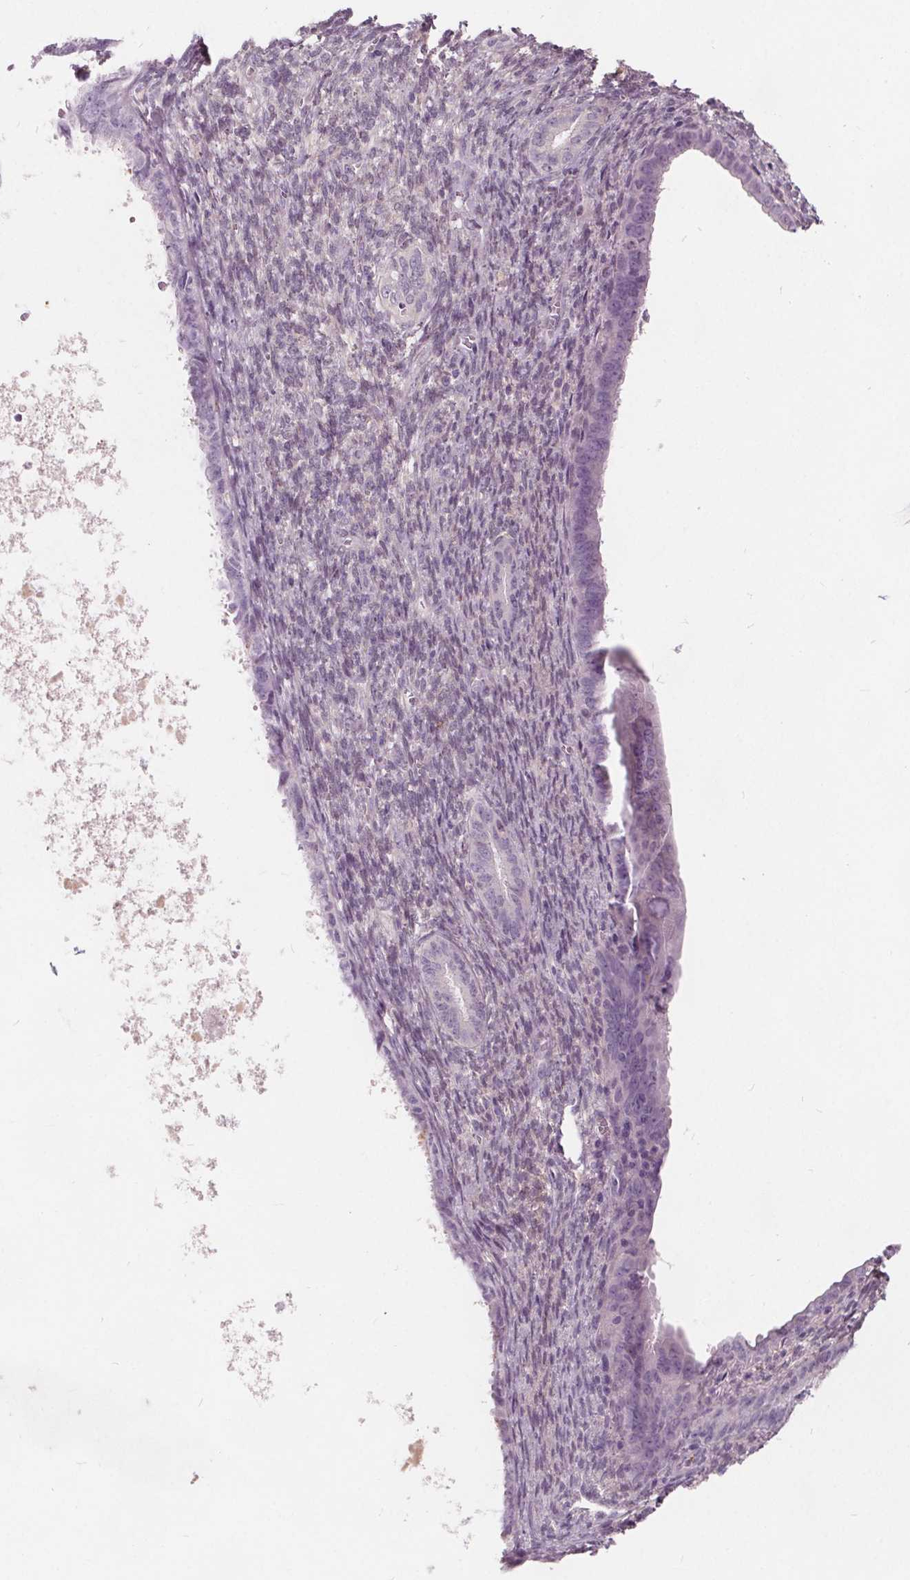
{"staining": {"intensity": "negative", "quantity": "none", "location": "none"}, "tissue": "endometrial cancer", "cell_type": "Tumor cells", "image_type": "cancer", "snomed": [{"axis": "morphology", "description": "Adenocarcinoma, NOS"}, {"axis": "topography", "description": "Endometrium"}], "caption": "Tumor cells are negative for protein expression in human endometrial cancer (adenocarcinoma).", "gene": "HAAO", "patient": {"sex": "female", "age": 86}}